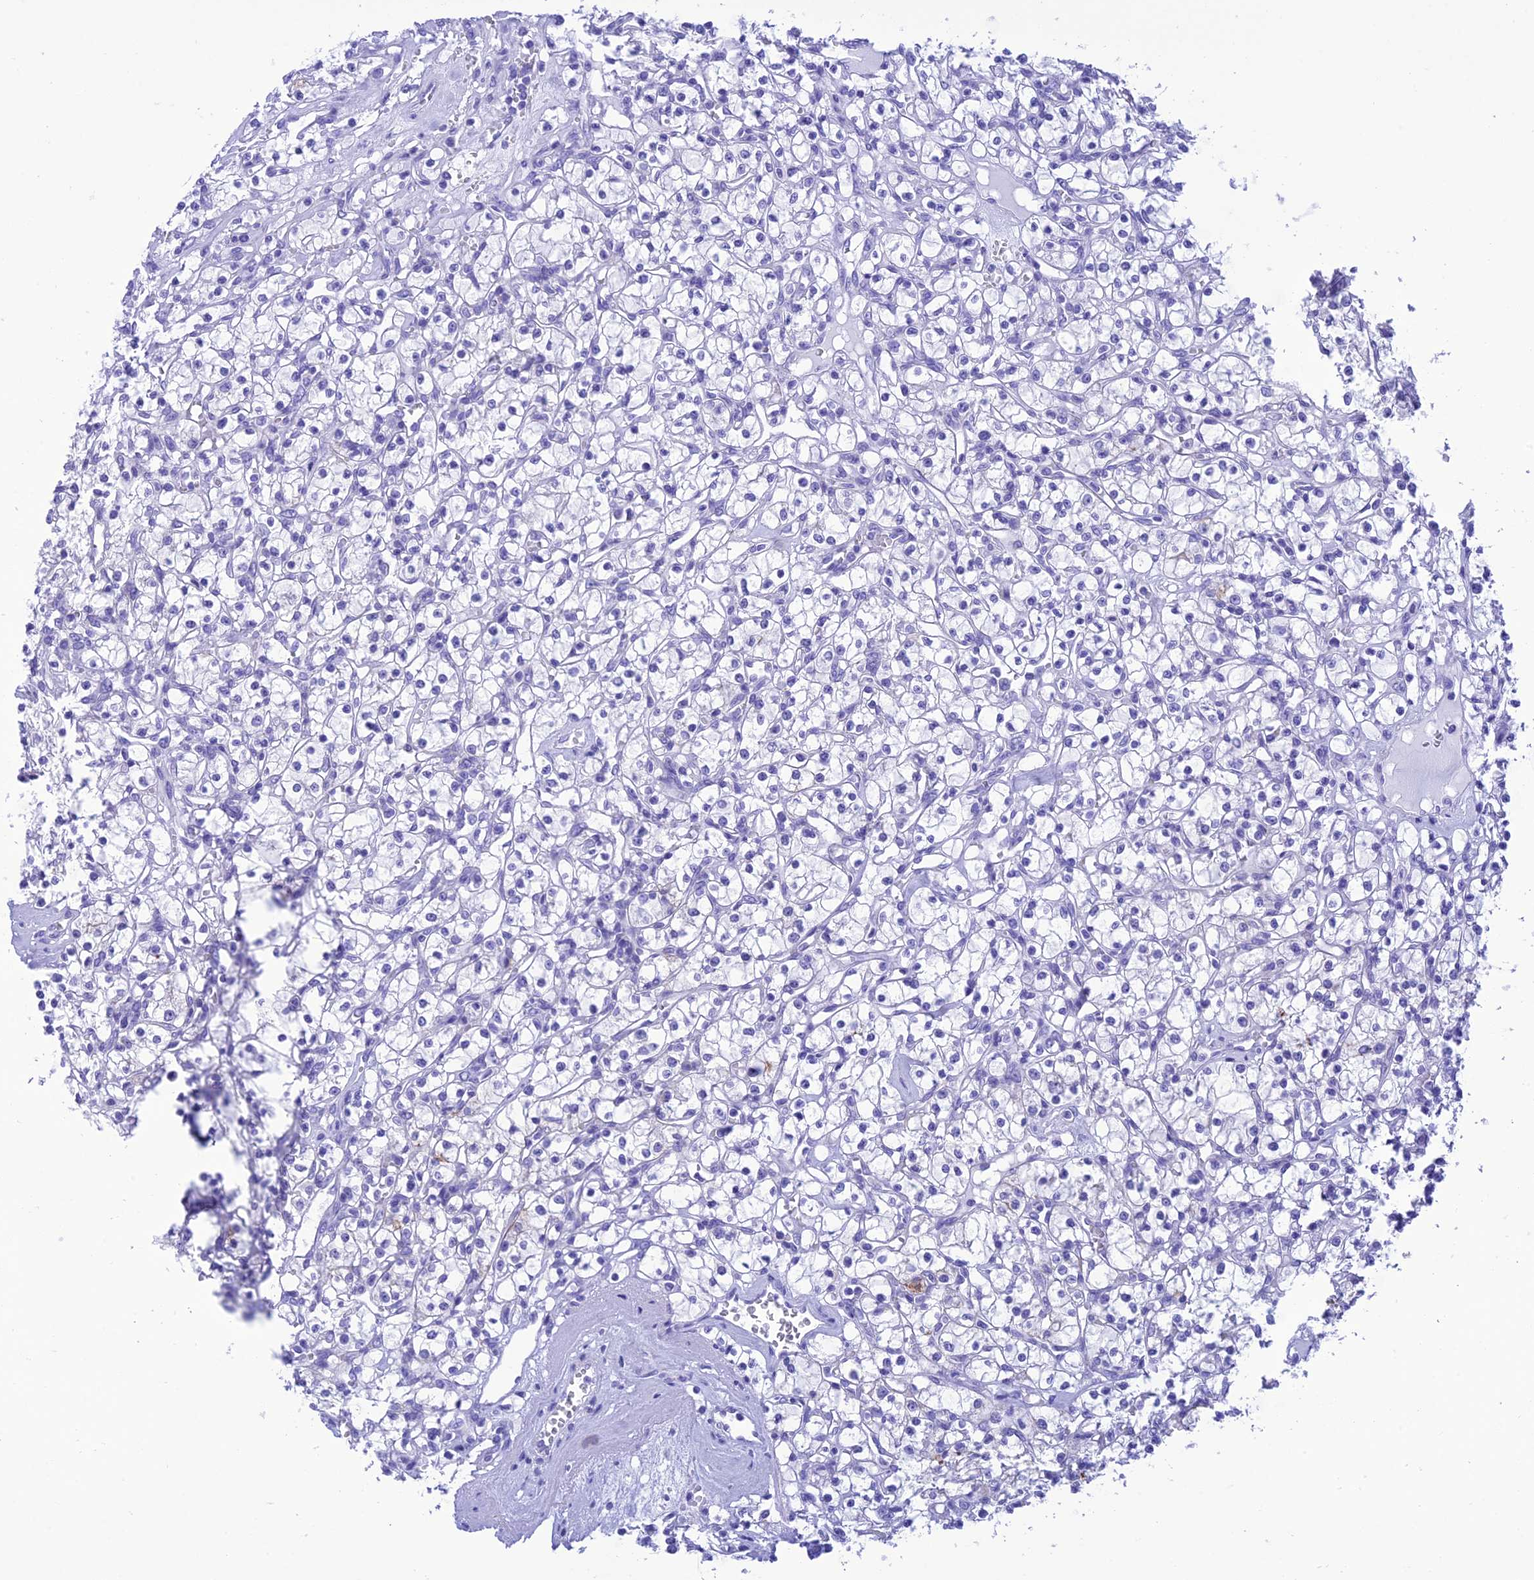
{"staining": {"intensity": "moderate", "quantity": "<25%", "location": "cytoplasmic/membranous"}, "tissue": "renal cancer", "cell_type": "Tumor cells", "image_type": "cancer", "snomed": [{"axis": "morphology", "description": "Adenocarcinoma, NOS"}, {"axis": "topography", "description": "Kidney"}], "caption": "Tumor cells show low levels of moderate cytoplasmic/membranous positivity in approximately <25% of cells in human renal cancer (adenocarcinoma).", "gene": "VPS52", "patient": {"sex": "female", "age": 59}}